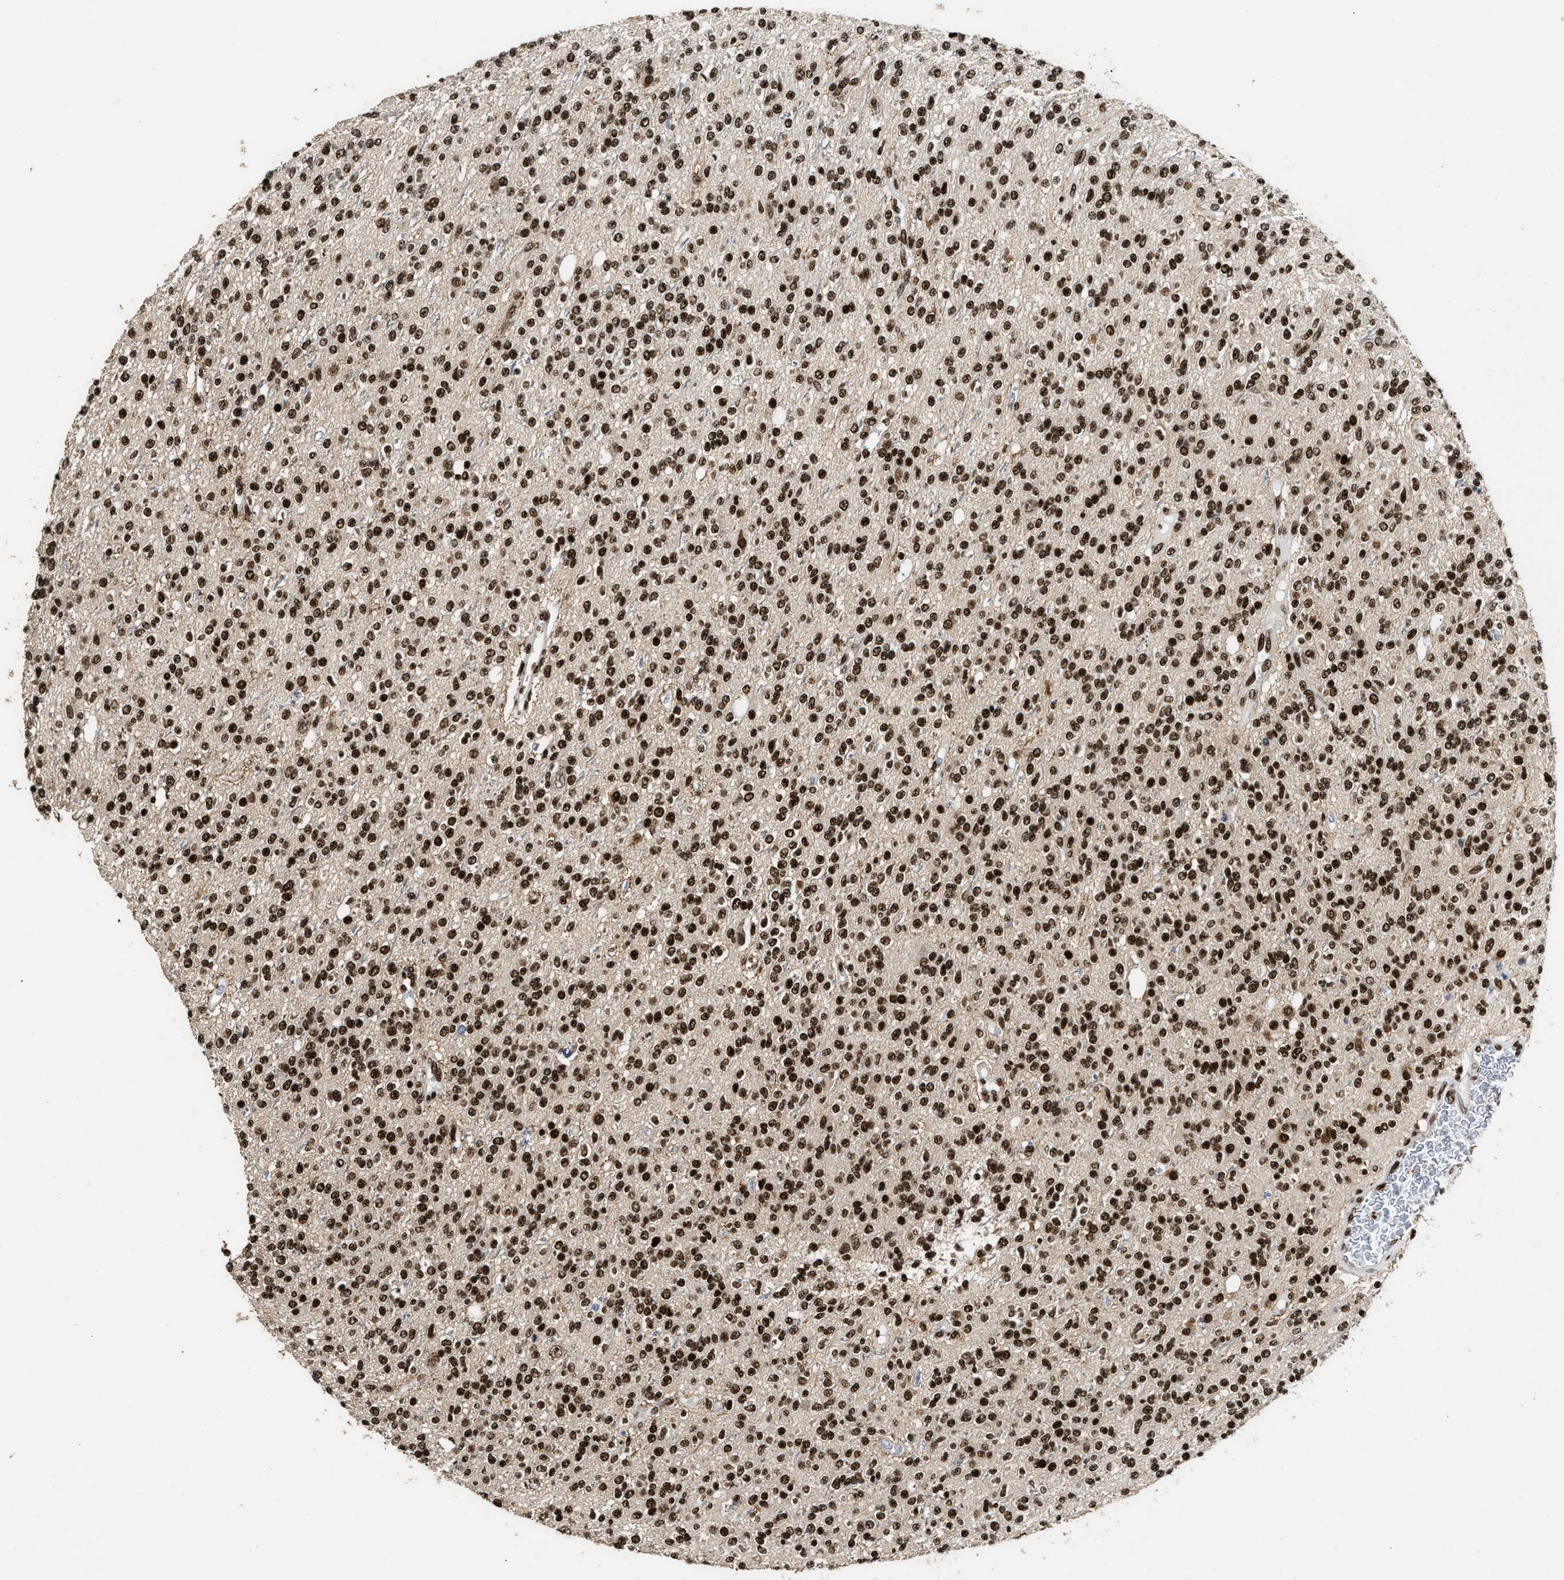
{"staining": {"intensity": "strong", "quantity": ">75%", "location": "nuclear"}, "tissue": "glioma", "cell_type": "Tumor cells", "image_type": "cancer", "snomed": [{"axis": "morphology", "description": "Glioma, malignant, High grade"}, {"axis": "topography", "description": "Brain"}], "caption": "An image showing strong nuclear positivity in about >75% of tumor cells in high-grade glioma (malignant), as visualized by brown immunohistochemical staining.", "gene": "RAD21", "patient": {"sex": "male", "age": 34}}